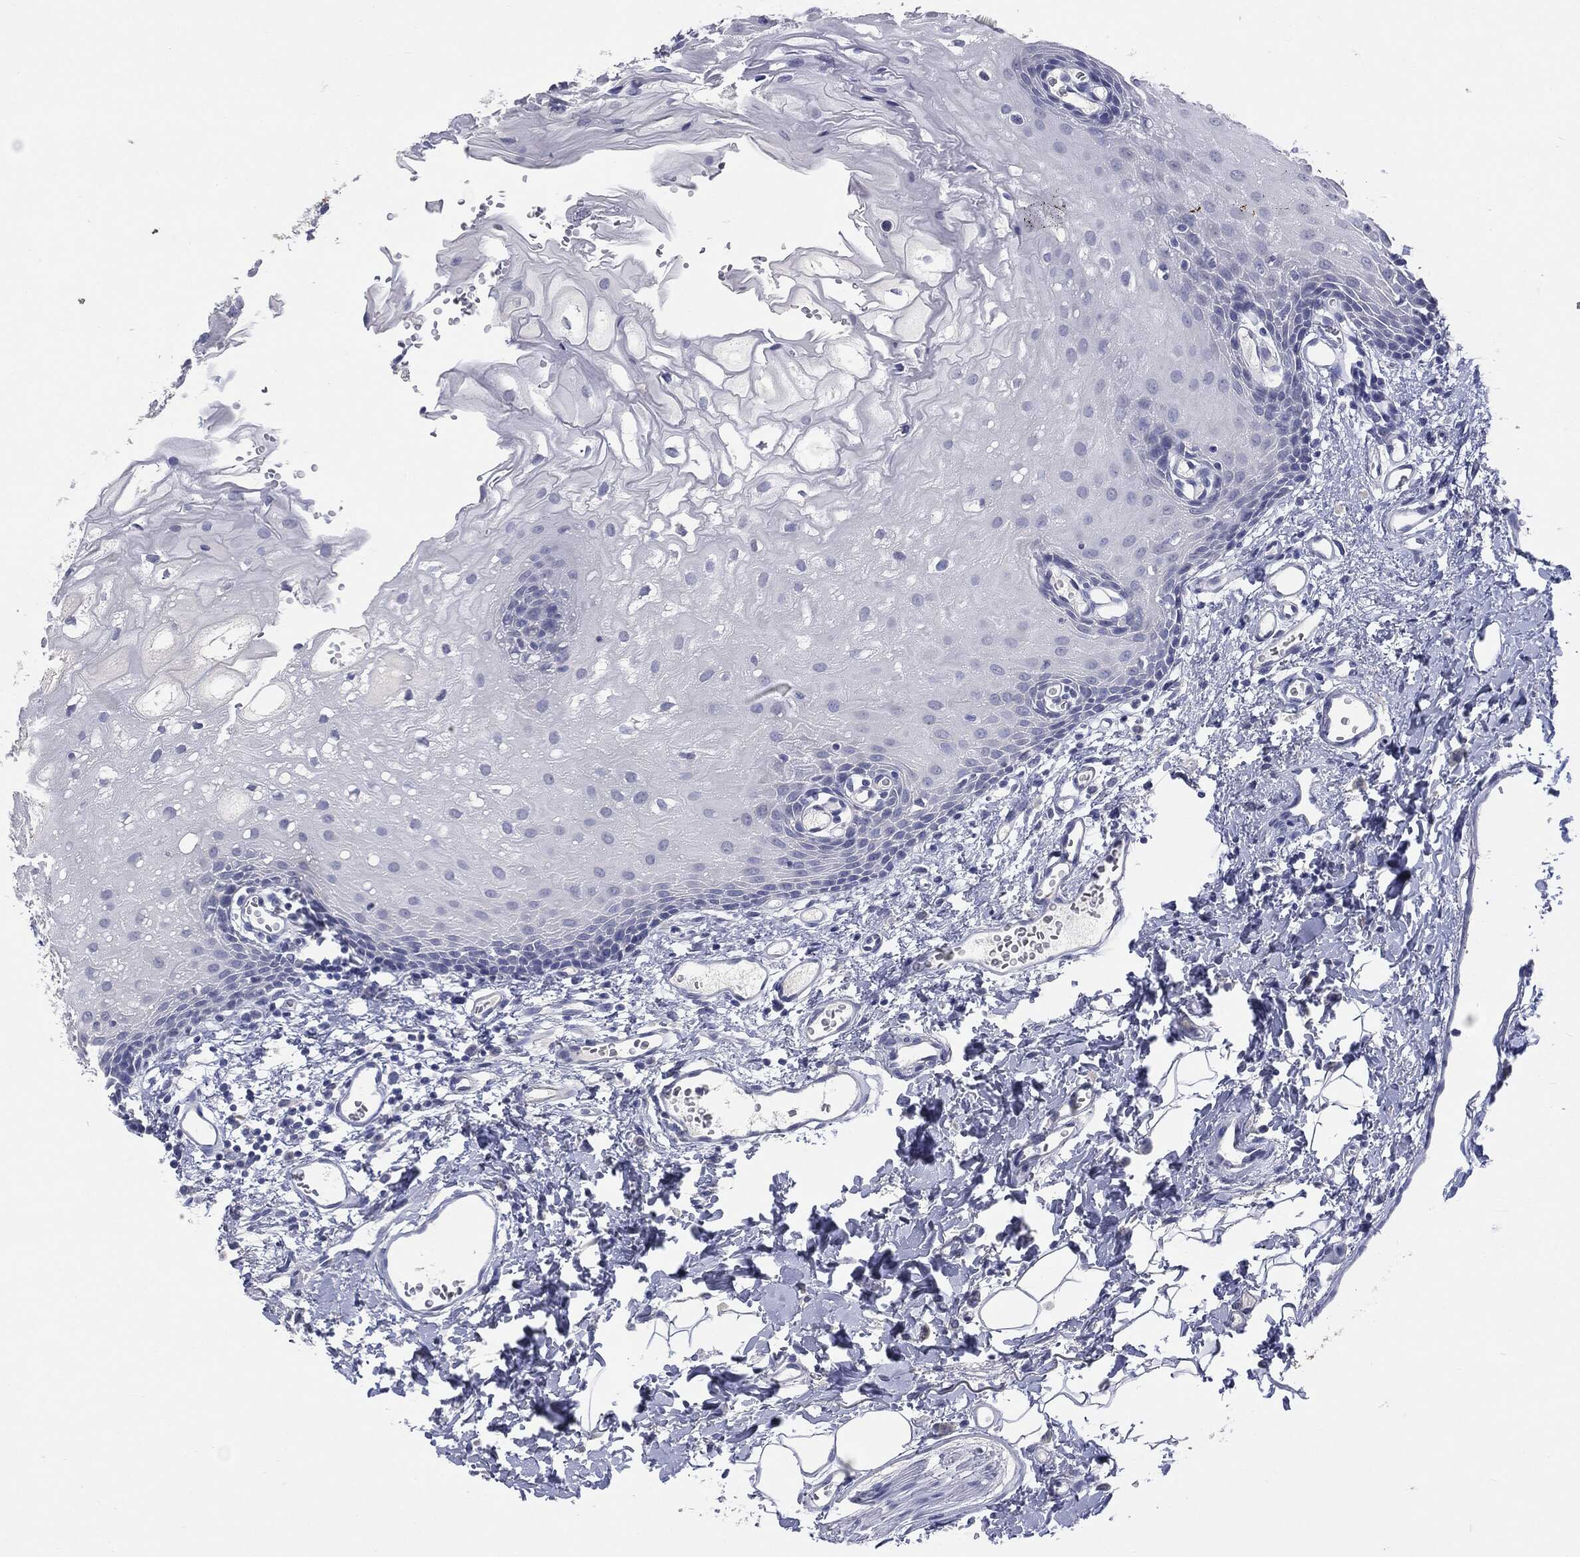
{"staining": {"intensity": "negative", "quantity": "none", "location": "none"}, "tissue": "oral mucosa", "cell_type": "Squamous epithelial cells", "image_type": "normal", "snomed": [{"axis": "morphology", "description": "Normal tissue, NOS"}, {"axis": "morphology", "description": "Squamous cell carcinoma, NOS"}, {"axis": "topography", "description": "Oral tissue"}, {"axis": "topography", "description": "Head-Neck"}], "caption": "High power microscopy micrograph of an IHC photomicrograph of unremarkable oral mucosa, revealing no significant positivity in squamous epithelial cells.", "gene": "TSHB", "patient": {"sex": "female", "age": 70}}